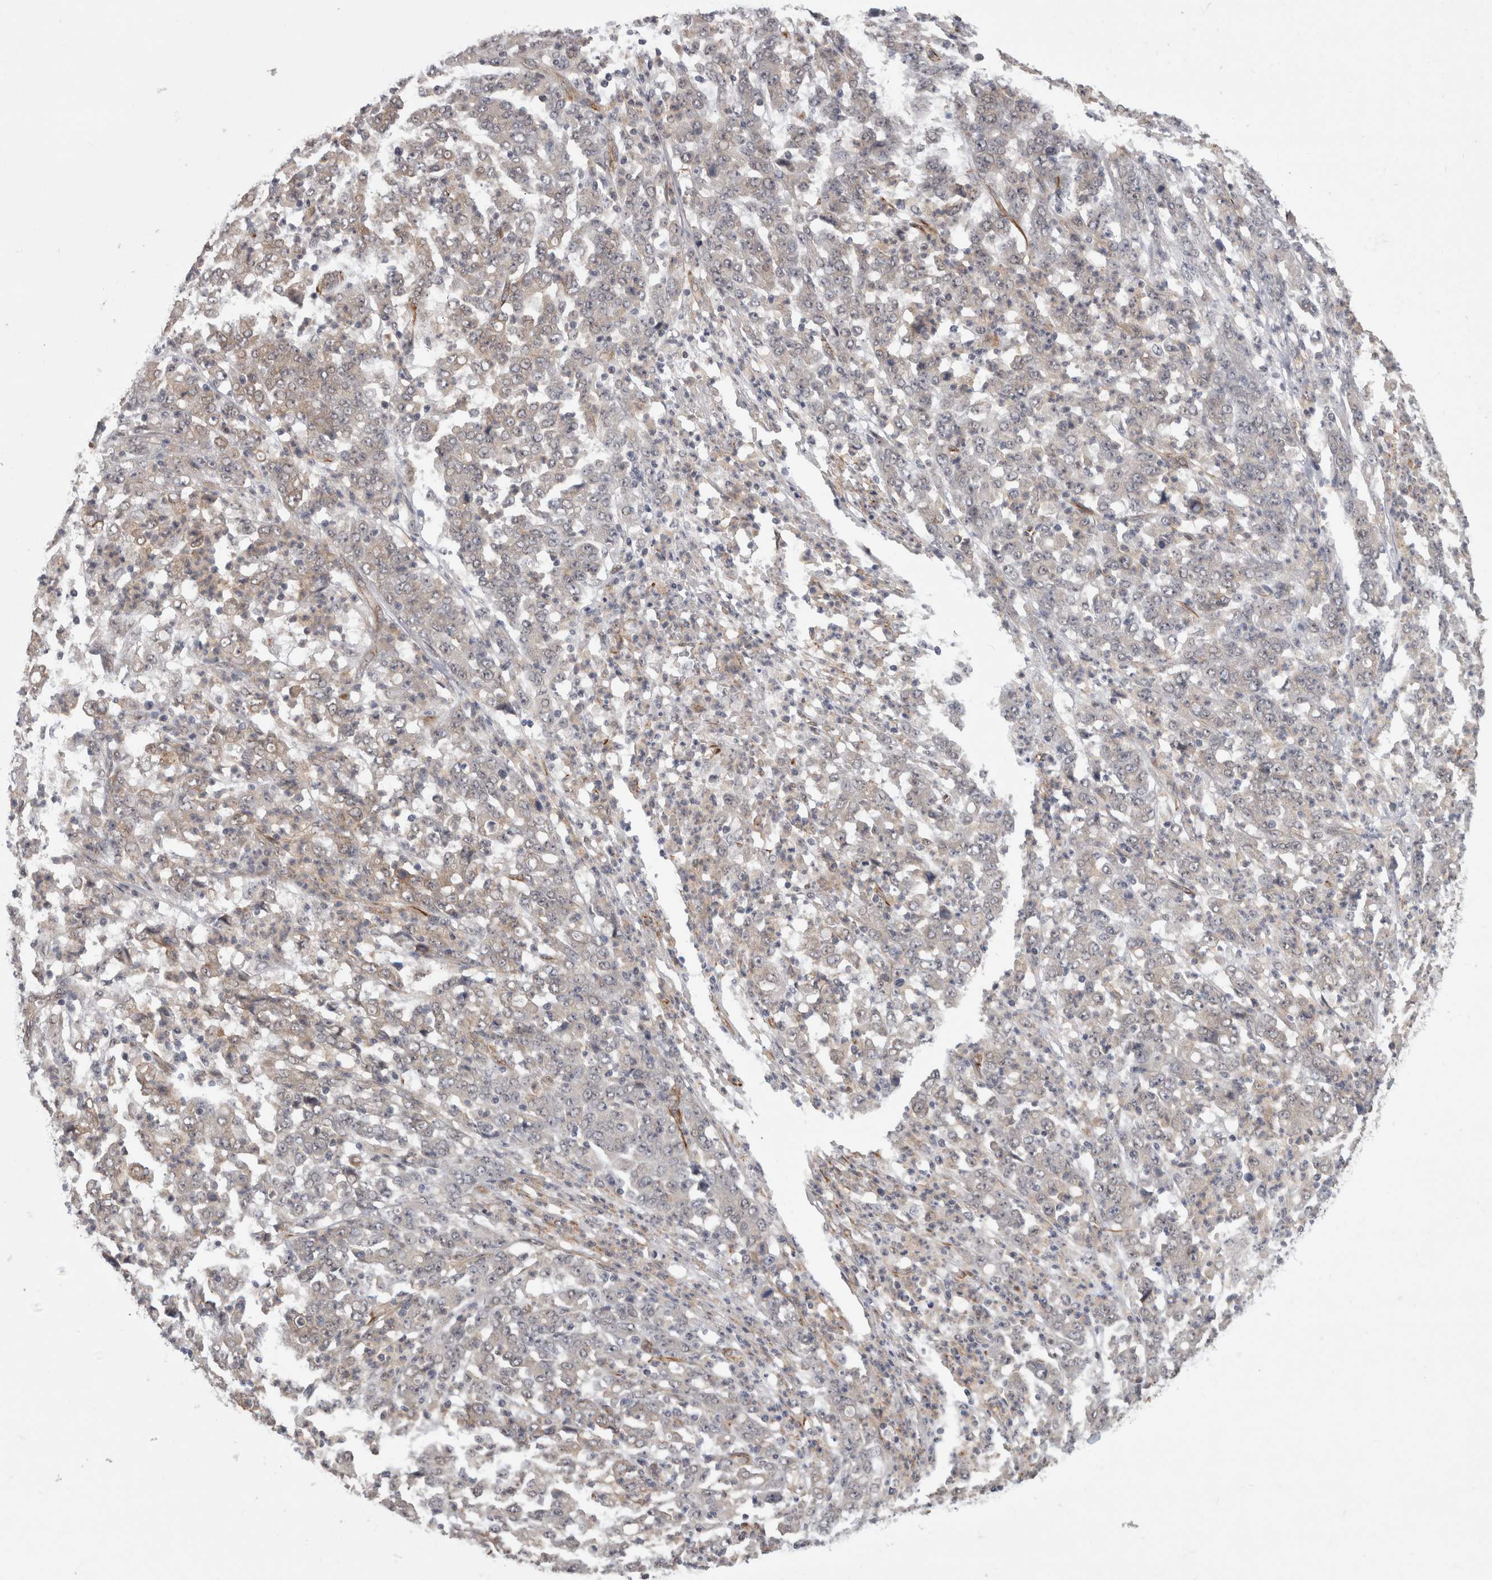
{"staining": {"intensity": "negative", "quantity": "none", "location": "none"}, "tissue": "stomach cancer", "cell_type": "Tumor cells", "image_type": "cancer", "snomed": [{"axis": "morphology", "description": "Adenocarcinoma, NOS"}, {"axis": "topography", "description": "Stomach, lower"}], "caption": "Image shows no significant protein positivity in tumor cells of stomach adenocarcinoma. (DAB (3,3'-diaminobenzidine) immunohistochemistry (IHC) visualized using brightfield microscopy, high magnification).", "gene": "FAM83H", "patient": {"sex": "female", "age": 71}}